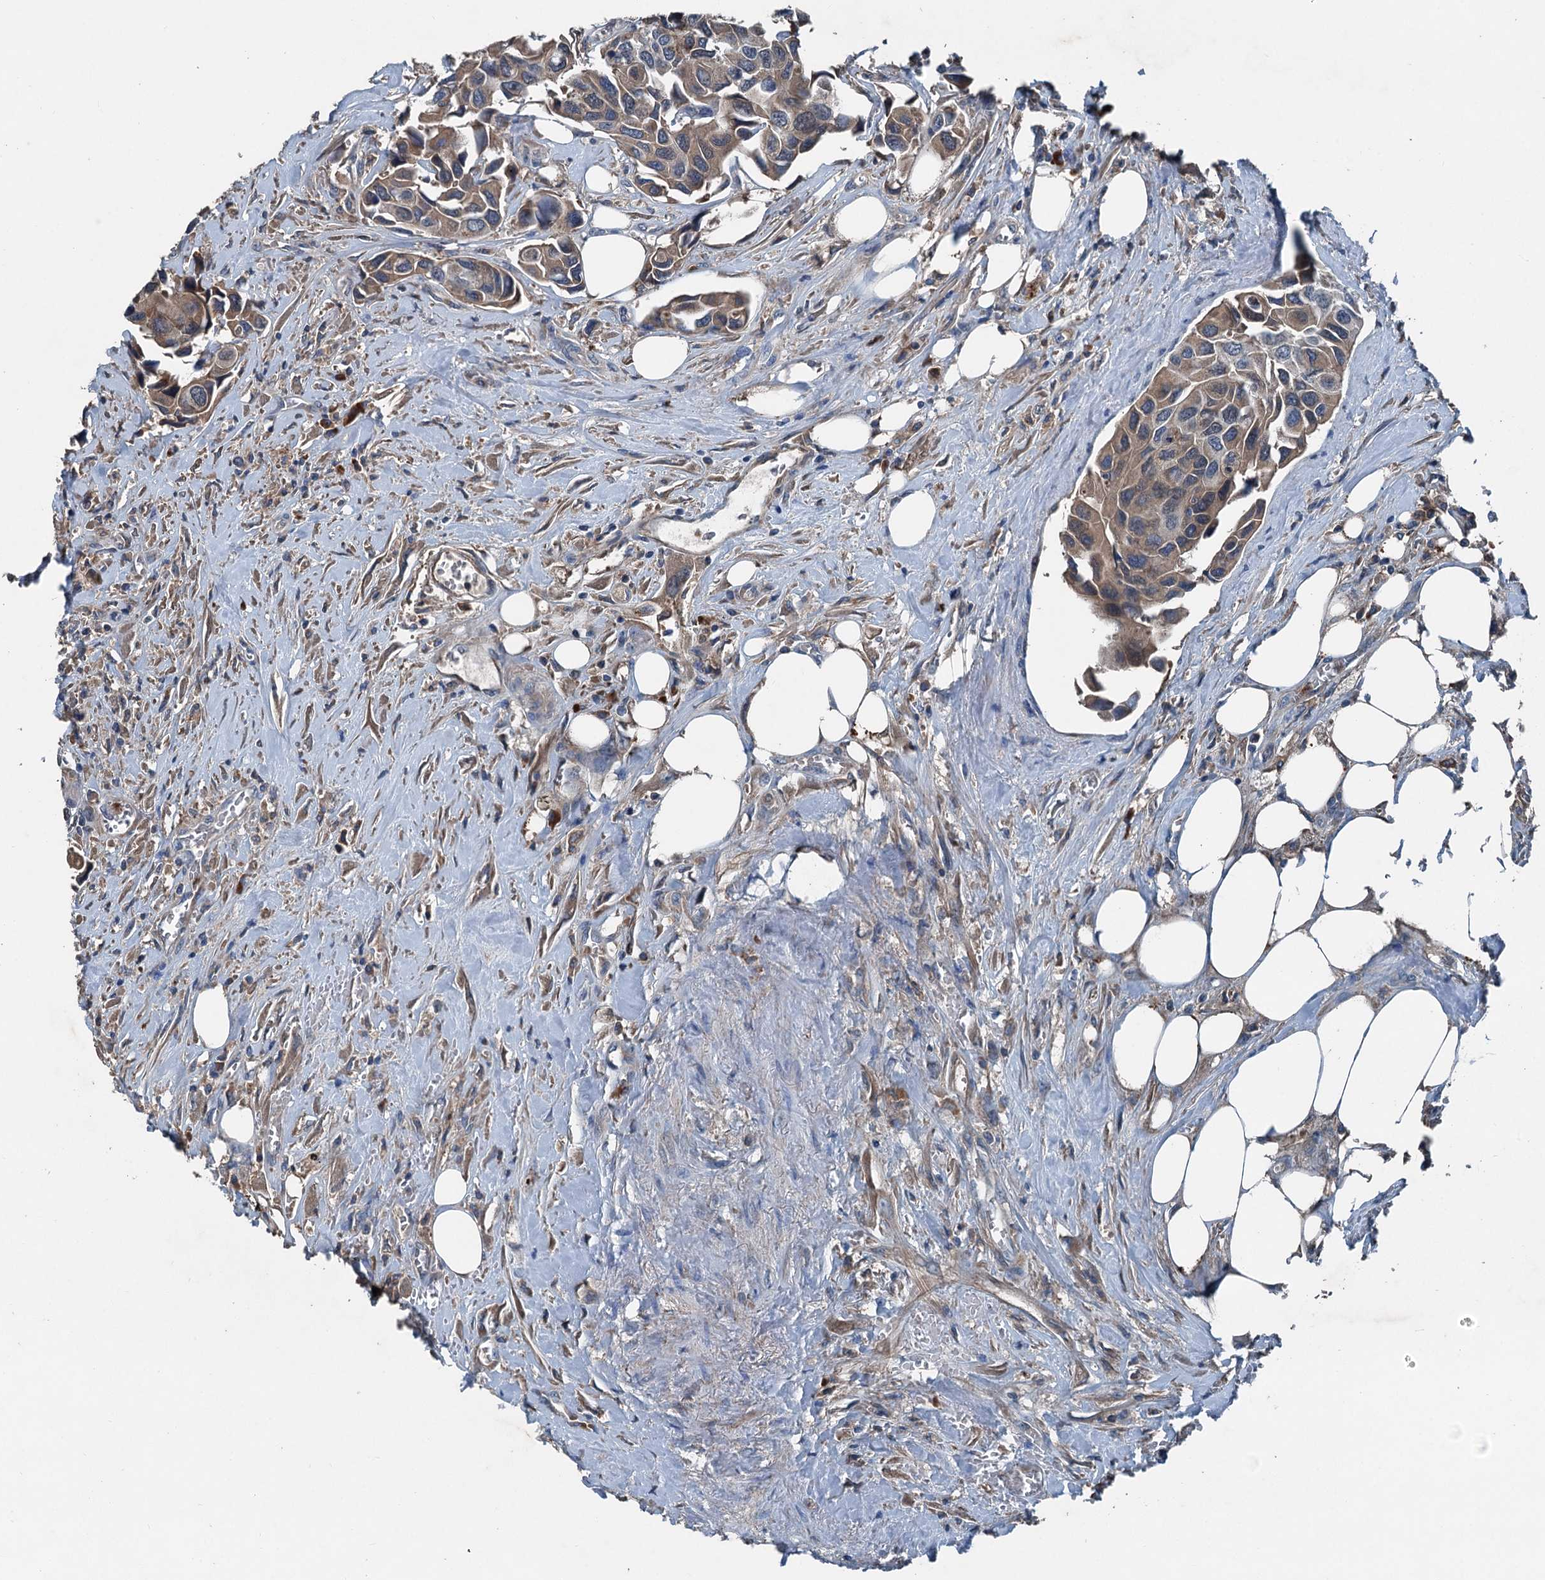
{"staining": {"intensity": "weak", "quantity": ">75%", "location": "cytoplasmic/membranous"}, "tissue": "urothelial cancer", "cell_type": "Tumor cells", "image_type": "cancer", "snomed": [{"axis": "morphology", "description": "Urothelial carcinoma, High grade"}, {"axis": "topography", "description": "Urinary bladder"}], "caption": "The immunohistochemical stain shows weak cytoplasmic/membranous positivity in tumor cells of urothelial cancer tissue. The protein is shown in brown color, while the nuclei are stained blue.", "gene": "PDSS1", "patient": {"sex": "male", "age": 74}}